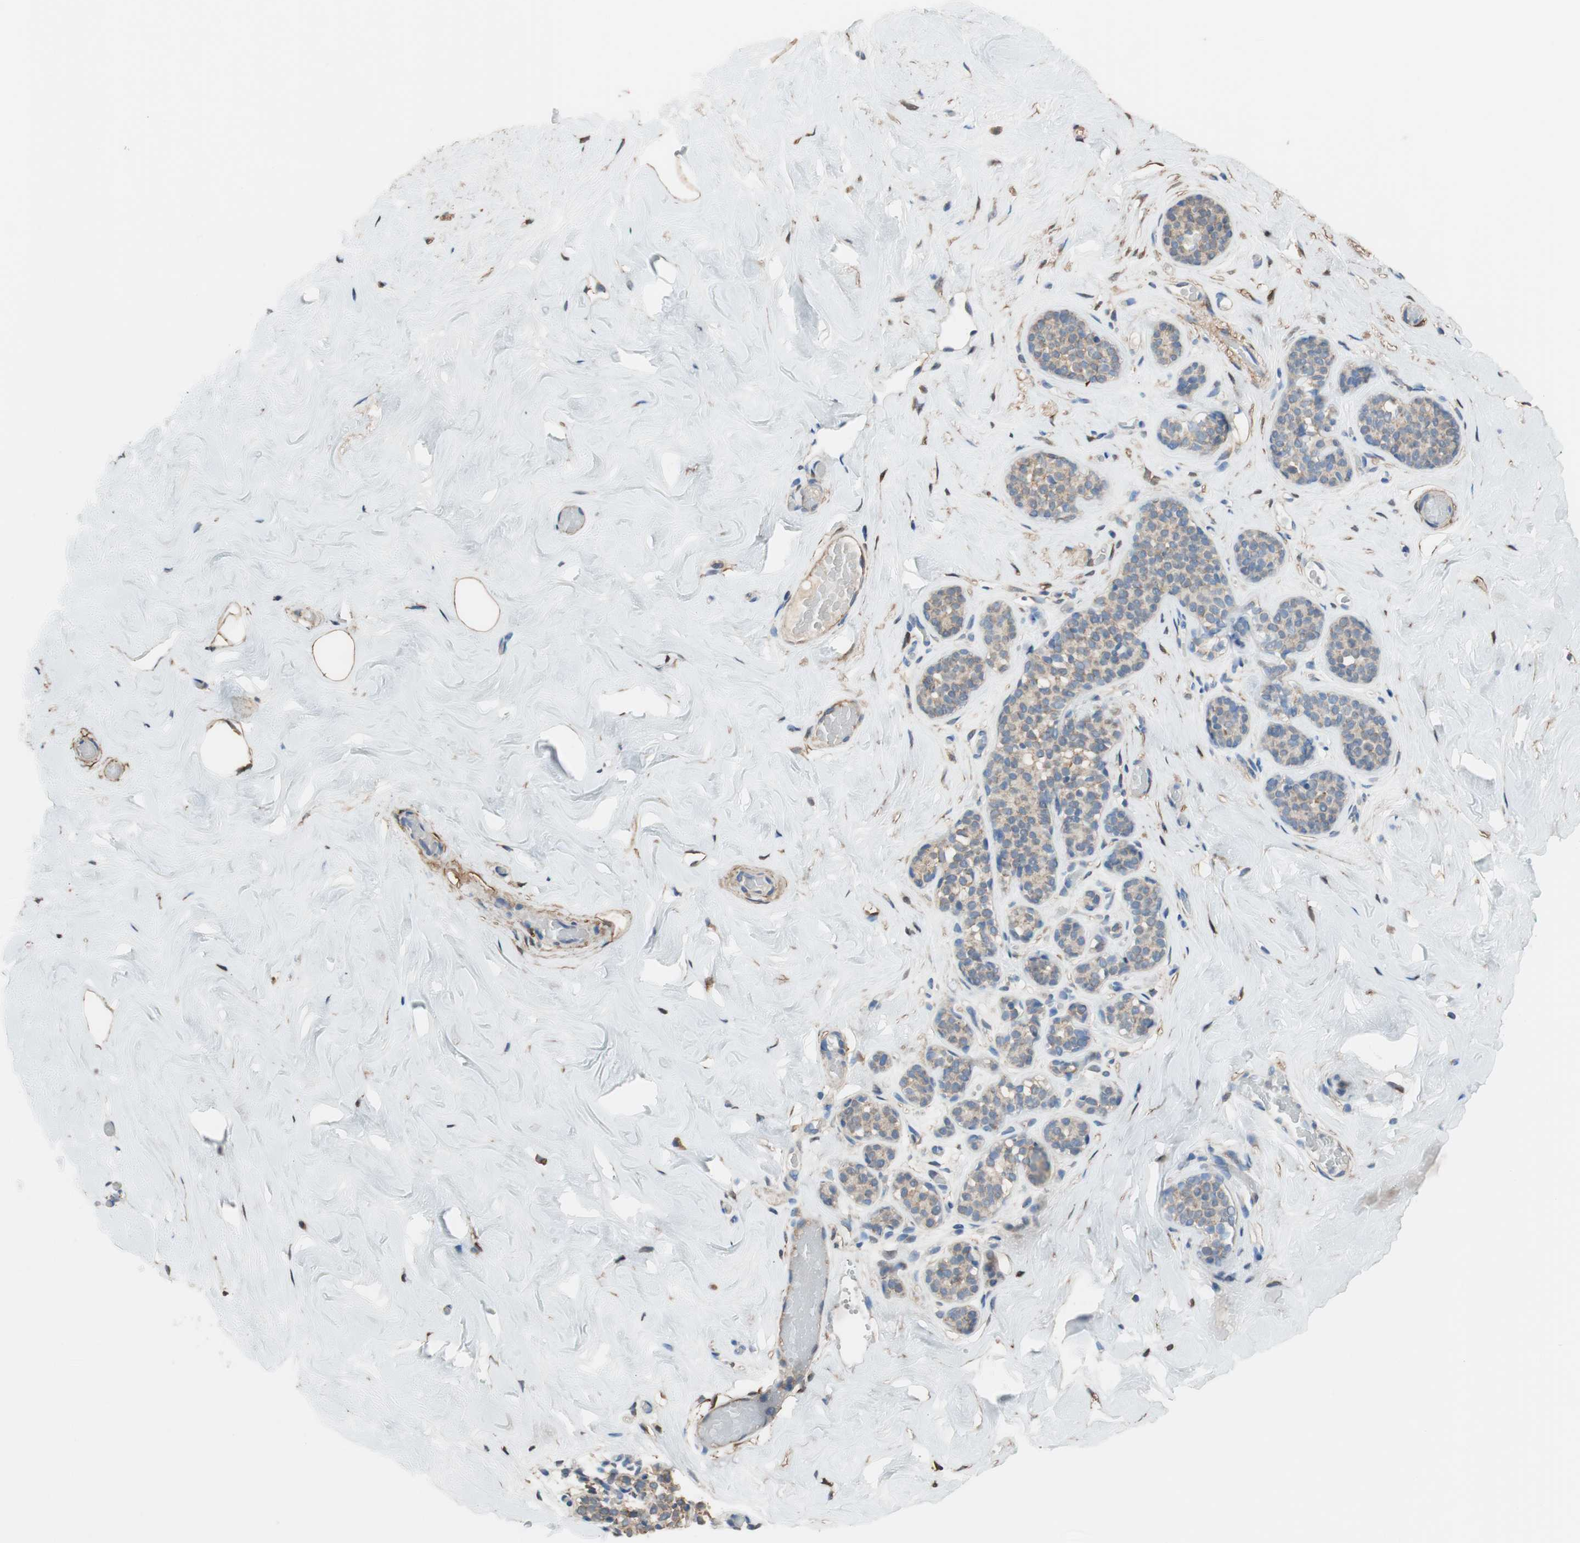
{"staining": {"intensity": "moderate", "quantity": ">75%", "location": "cytoplasmic/membranous"}, "tissue": "breast", "cell_type": "Adipocytes", "image_type": "normal", "snomed": [{"axis": "morphology", "description": "Normal tissue, NOS"}, {"axis": "topography", "description": "Breast"}], "caption": "Protein expression analysis of normal breast demonstrates moderate cytoplasmic/membranous staining in about >75% of adipocytes.", "gene": "ALDH1A2", "patient": {"sex": "female", "age": 75}}